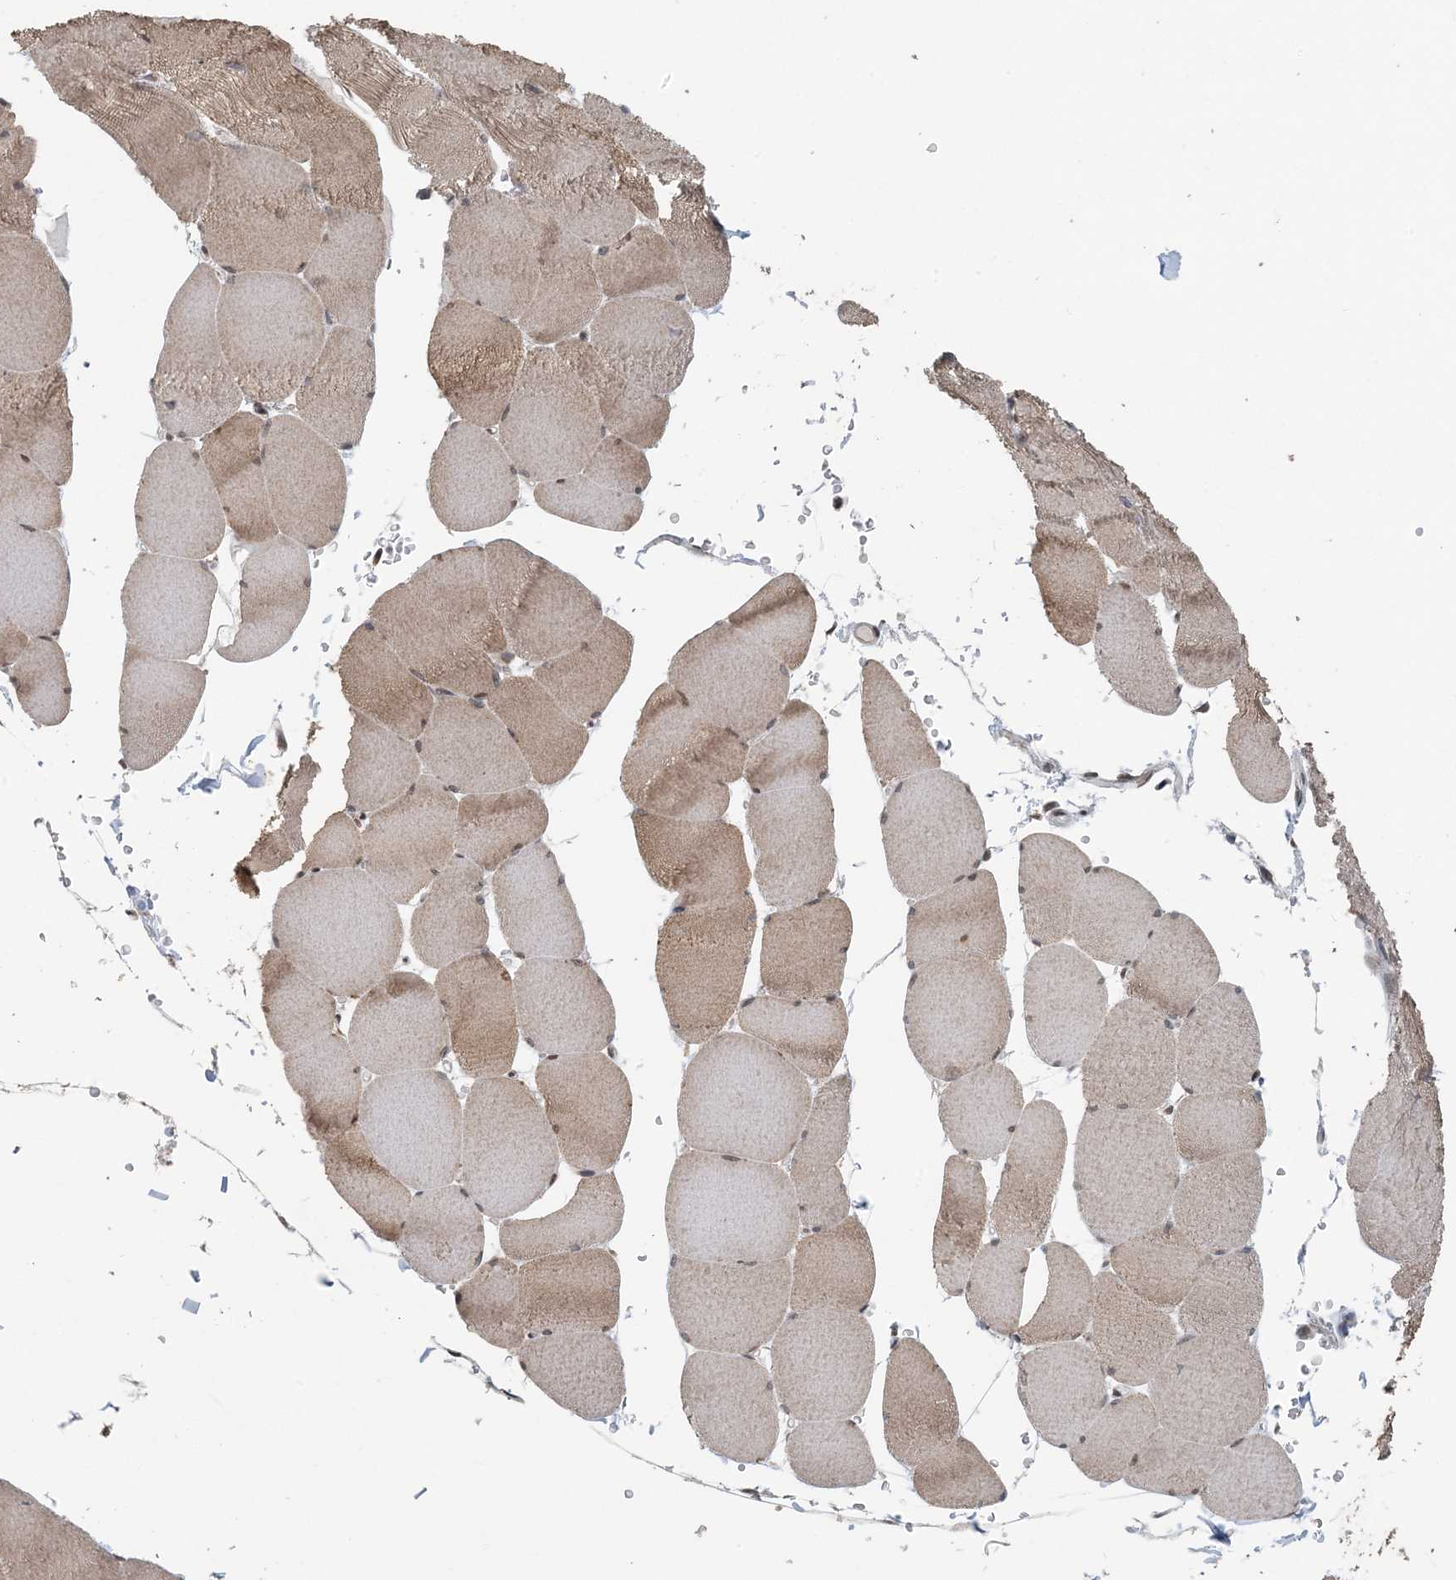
{"staining": {"intensity": "moderate", "quantity": "25%-75%", "location": "cytoplasmic/membranous"}, "tissue": "skeletal muscle", "cell_type": "Myocytes", "image_type": "normal", "snomed": [{"axis": "morphology", "description": "Normal tissue, NOS"}, {"axis": "topography", "description": "Skeletal muscle"}, {"axis": "topography", "description": "Head-Neck"}], "caption": "Immunohistochemistry (IHC) (DAB) staining of unremarkable human skeletal muscle exhibits moderate cytoplasmic/membranous protein staining in about 25%-75% of myocytes.", "gene": "MBD2", "patient": {"sex": "male", "age": 66}}